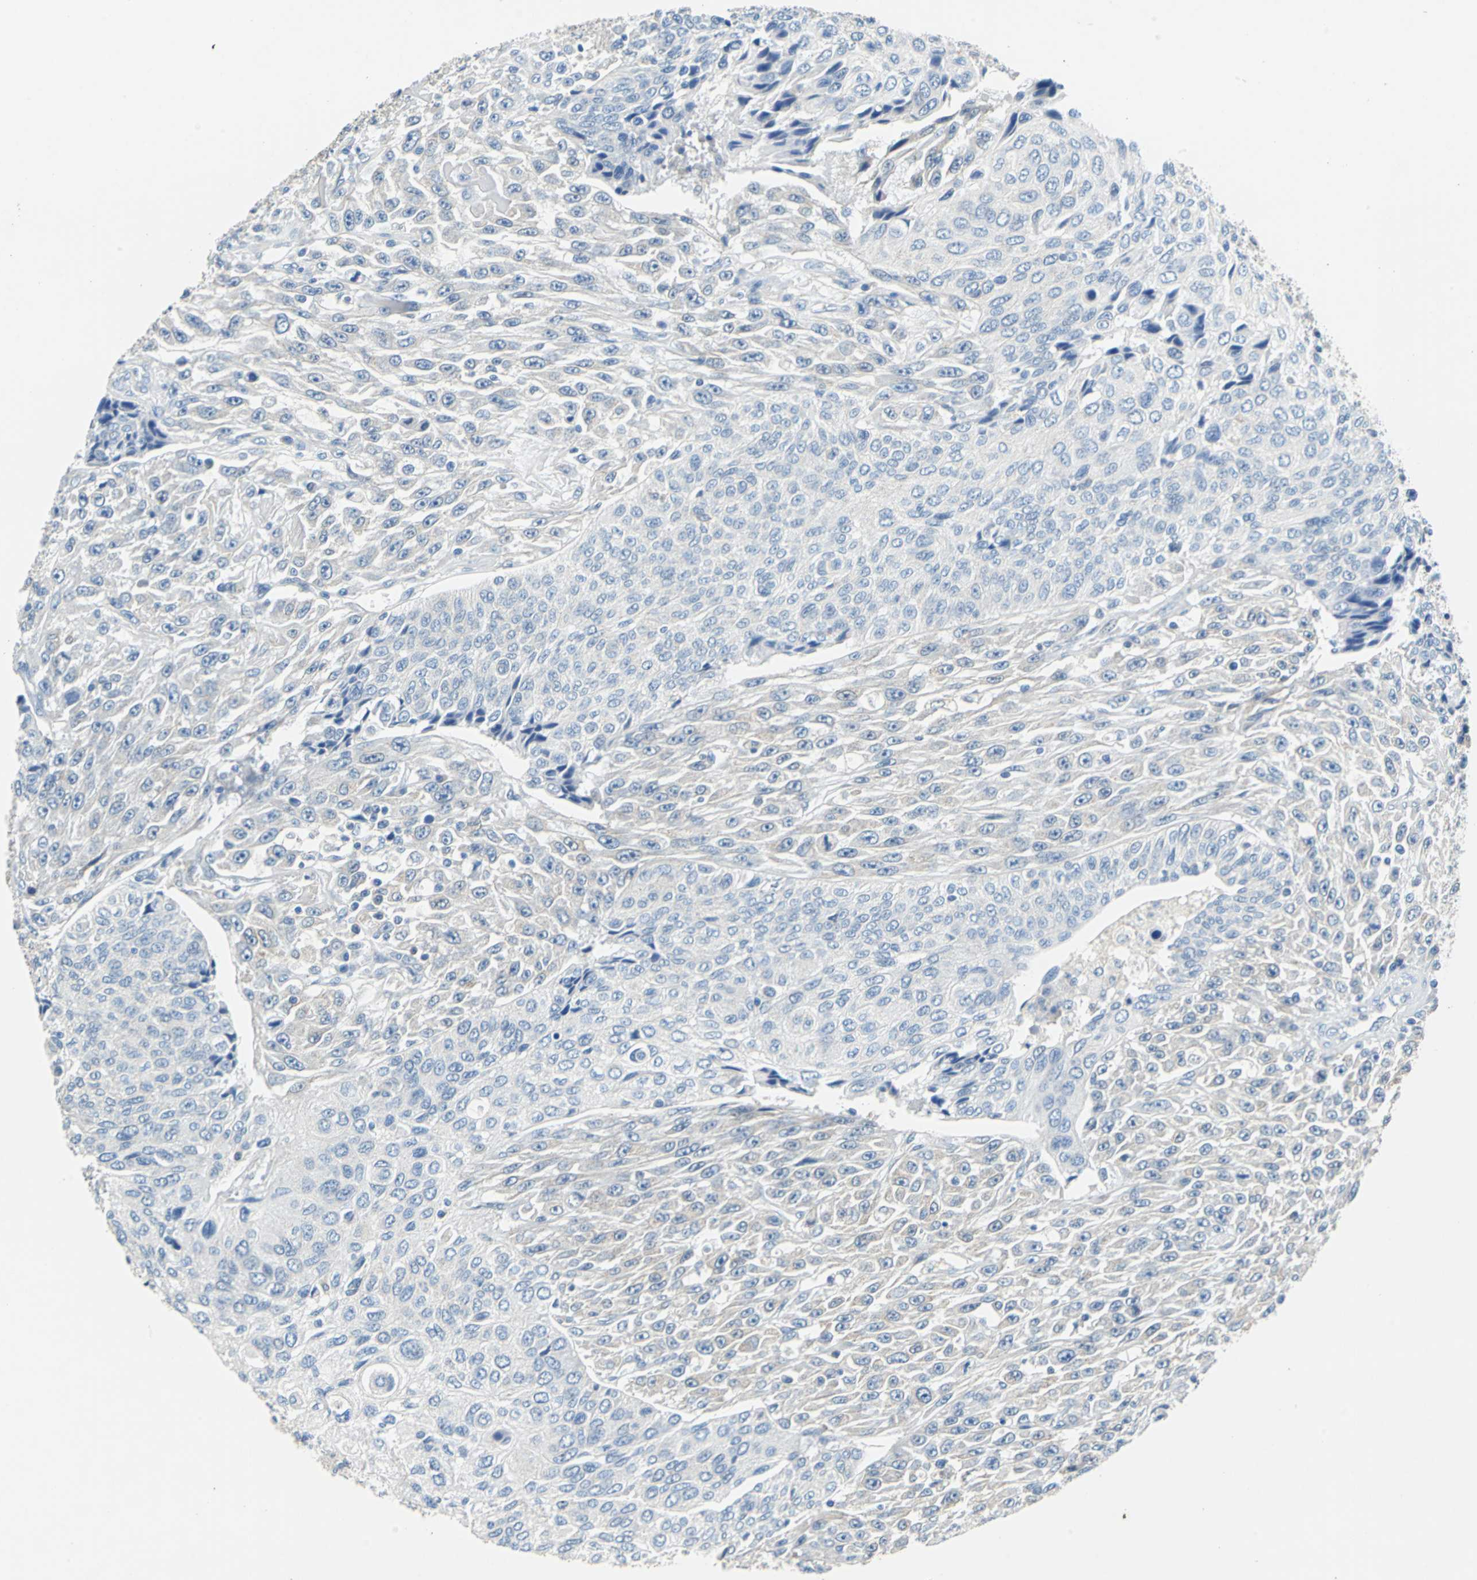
{"staining": {"intensity": "negative", "quantity": "none", "location": "none"}, "tissue": "urothelial cancer", "cell_type": "Tumor cells", "image_type": "cancer", "snomed": [{"axis": "morphology", "description": "Urothelial carcinoma, High grade"}, {"axis": "topography", "description": "Urinary bladder"}], "caption": "Tumor cells are negative for protein expression in human urothelial carcinoma (high-grade).", "gene": "TEX264", "patient": {"sex": "male", "age": 66}}